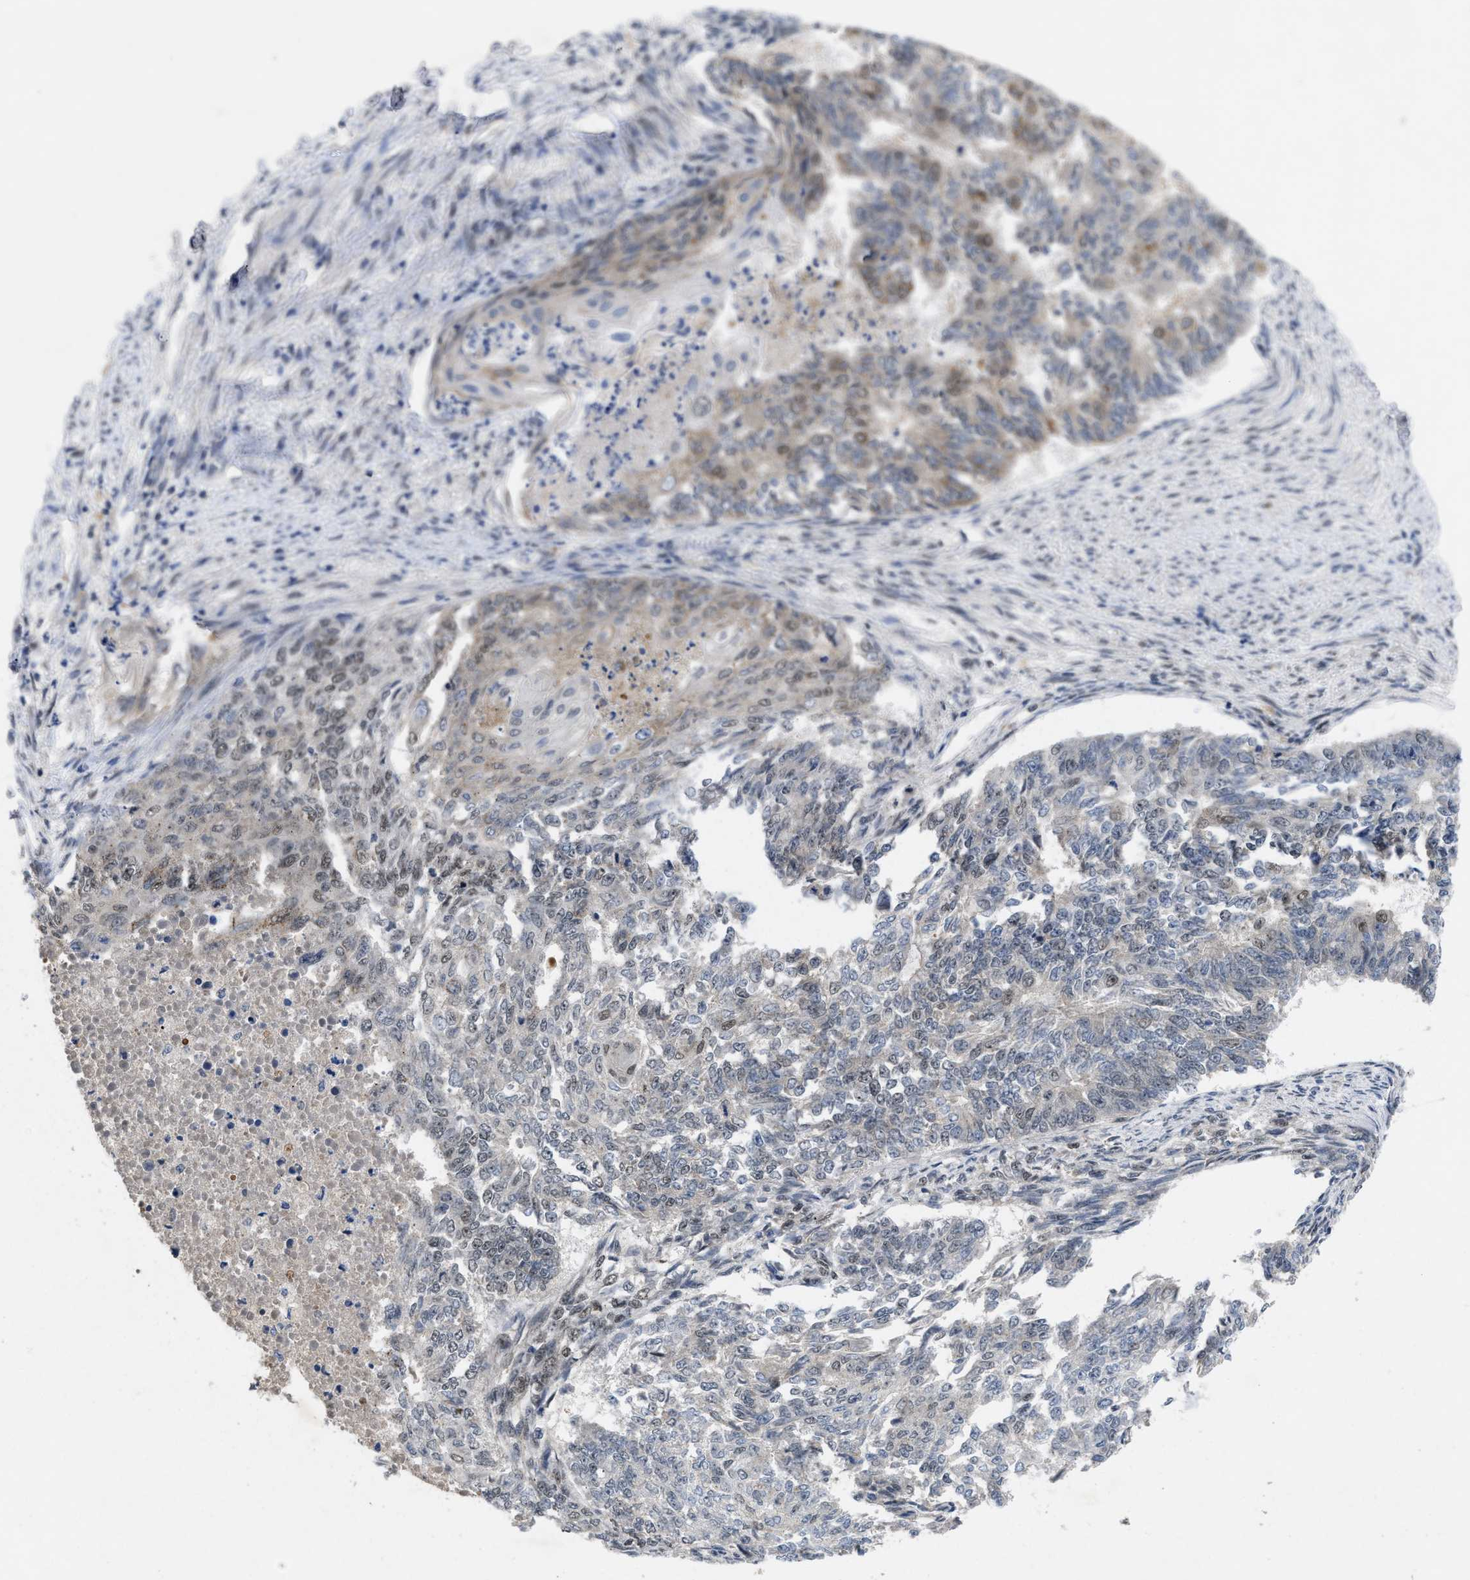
{"staining": {"intensity": "weak", "quantity": "25%-75%", "location": "nuclear"}, "tissue": "endometrial cancer", "cell_type": "Tumor cells", "image_type": "cancer", "snomed": [{"axis": "morphology", "description": "Adenocarcinoma, NOS"}, {"axis": "topography", "description": "Endometrium"}], "caption": "Immunohistochemical staining of human endometrial cancer (adenocarcinoma) displays weak nuclear protein positivity in approximately 25%-75% of tumor cells. (DAB (3,3'-diaminobenzidine) IHC, brown staining for protein, blue staining for nuclei).", "gene": "ZNF346", "patient": {"sex": "female", "age": 32}}